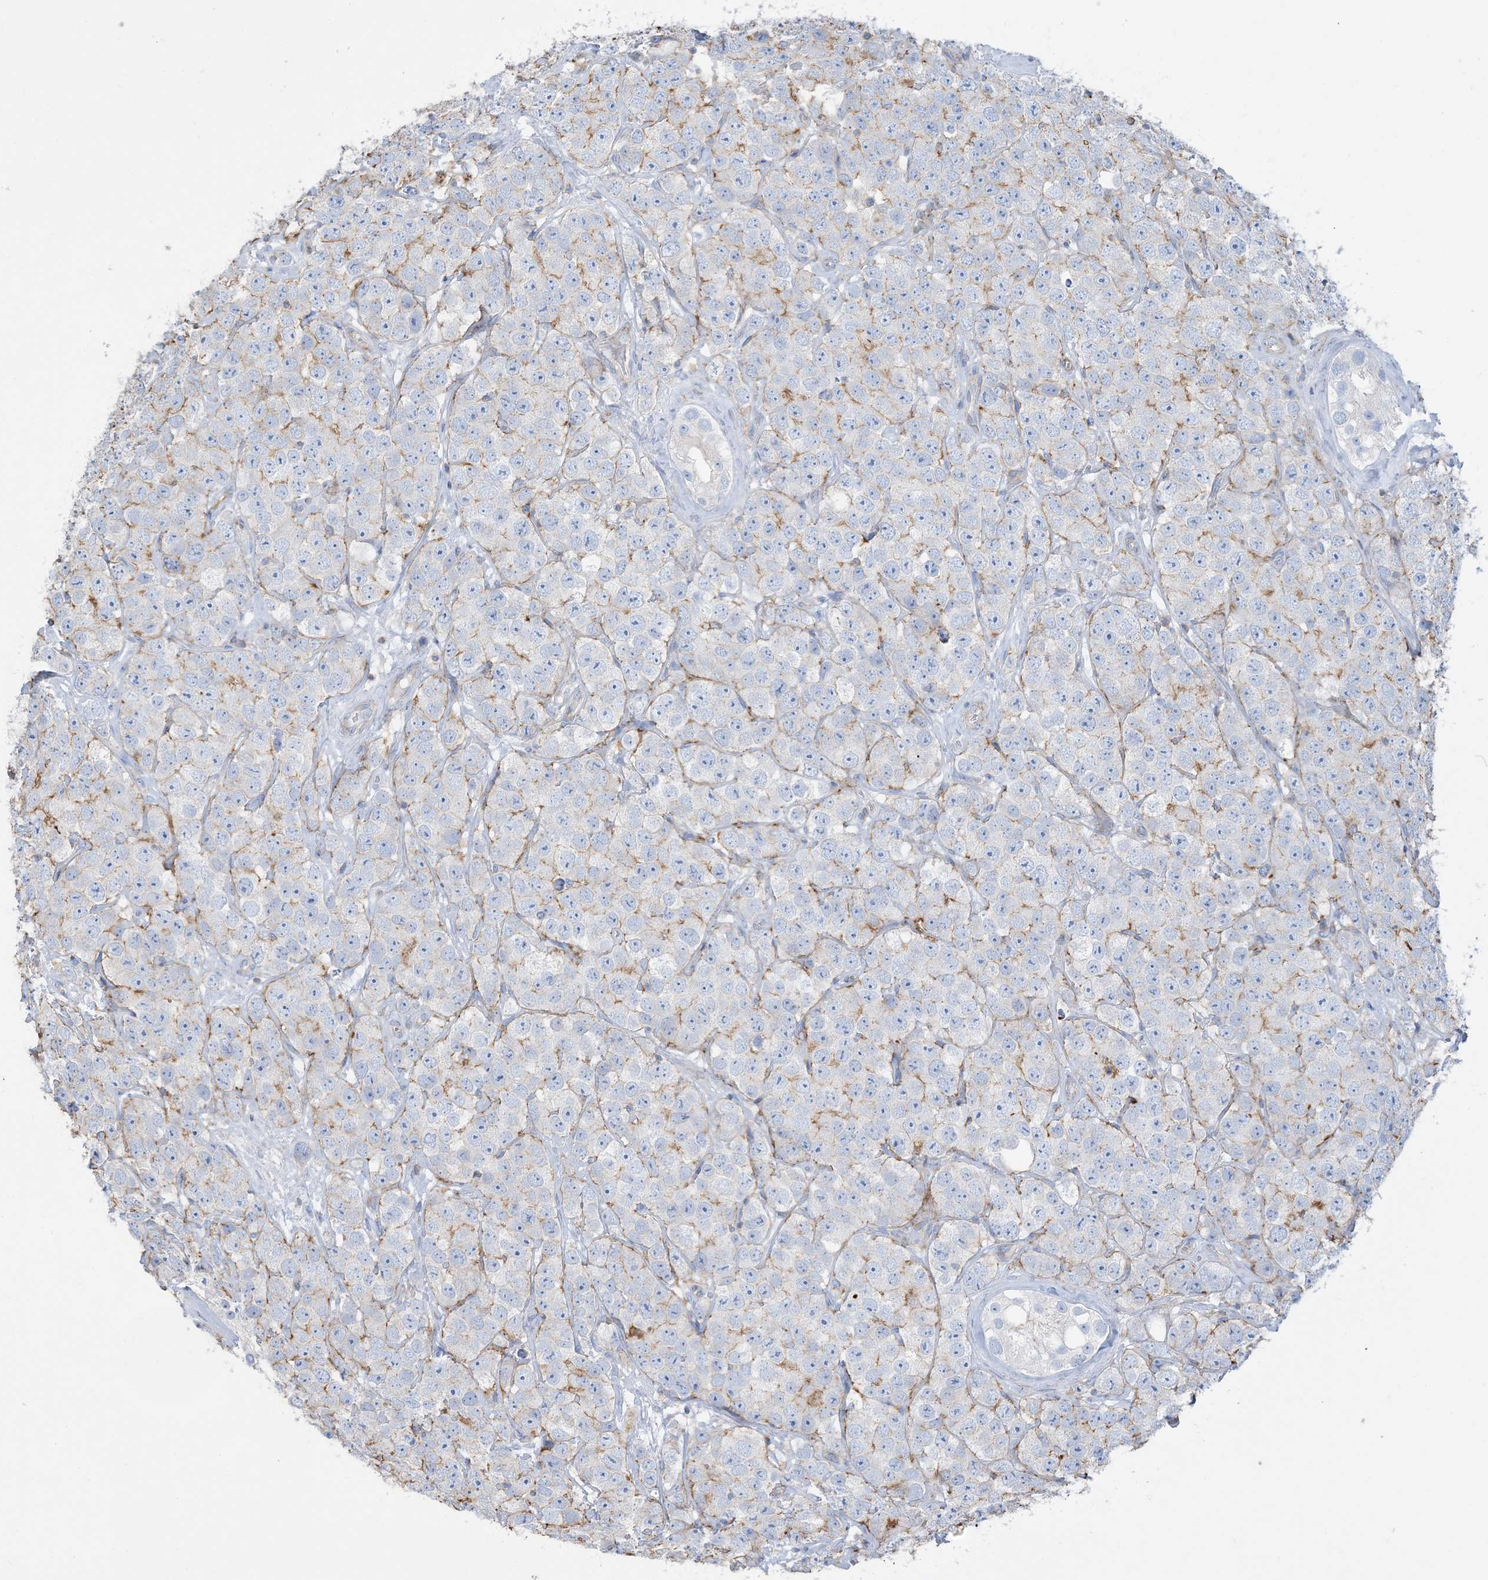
{"staining": {"intensity": "negative", "quantity": "none", "location": "none"}, "tissue": "testis cancer", "cell_type": "Tumor cells", "image_type": "cancer", "snomed": [{"axis": "morphology", "description": "Seminoma, NOS"}, {"axis": "topography", "description": "Testis"}], "caption": "An immunohistochemistry photomicrograph of seminoma (testis) is shown. There is no staining in tumor cells of seminoma (testis).", "gene": "GTF3C2", "patient": {"sex": "male", "age": 28}}